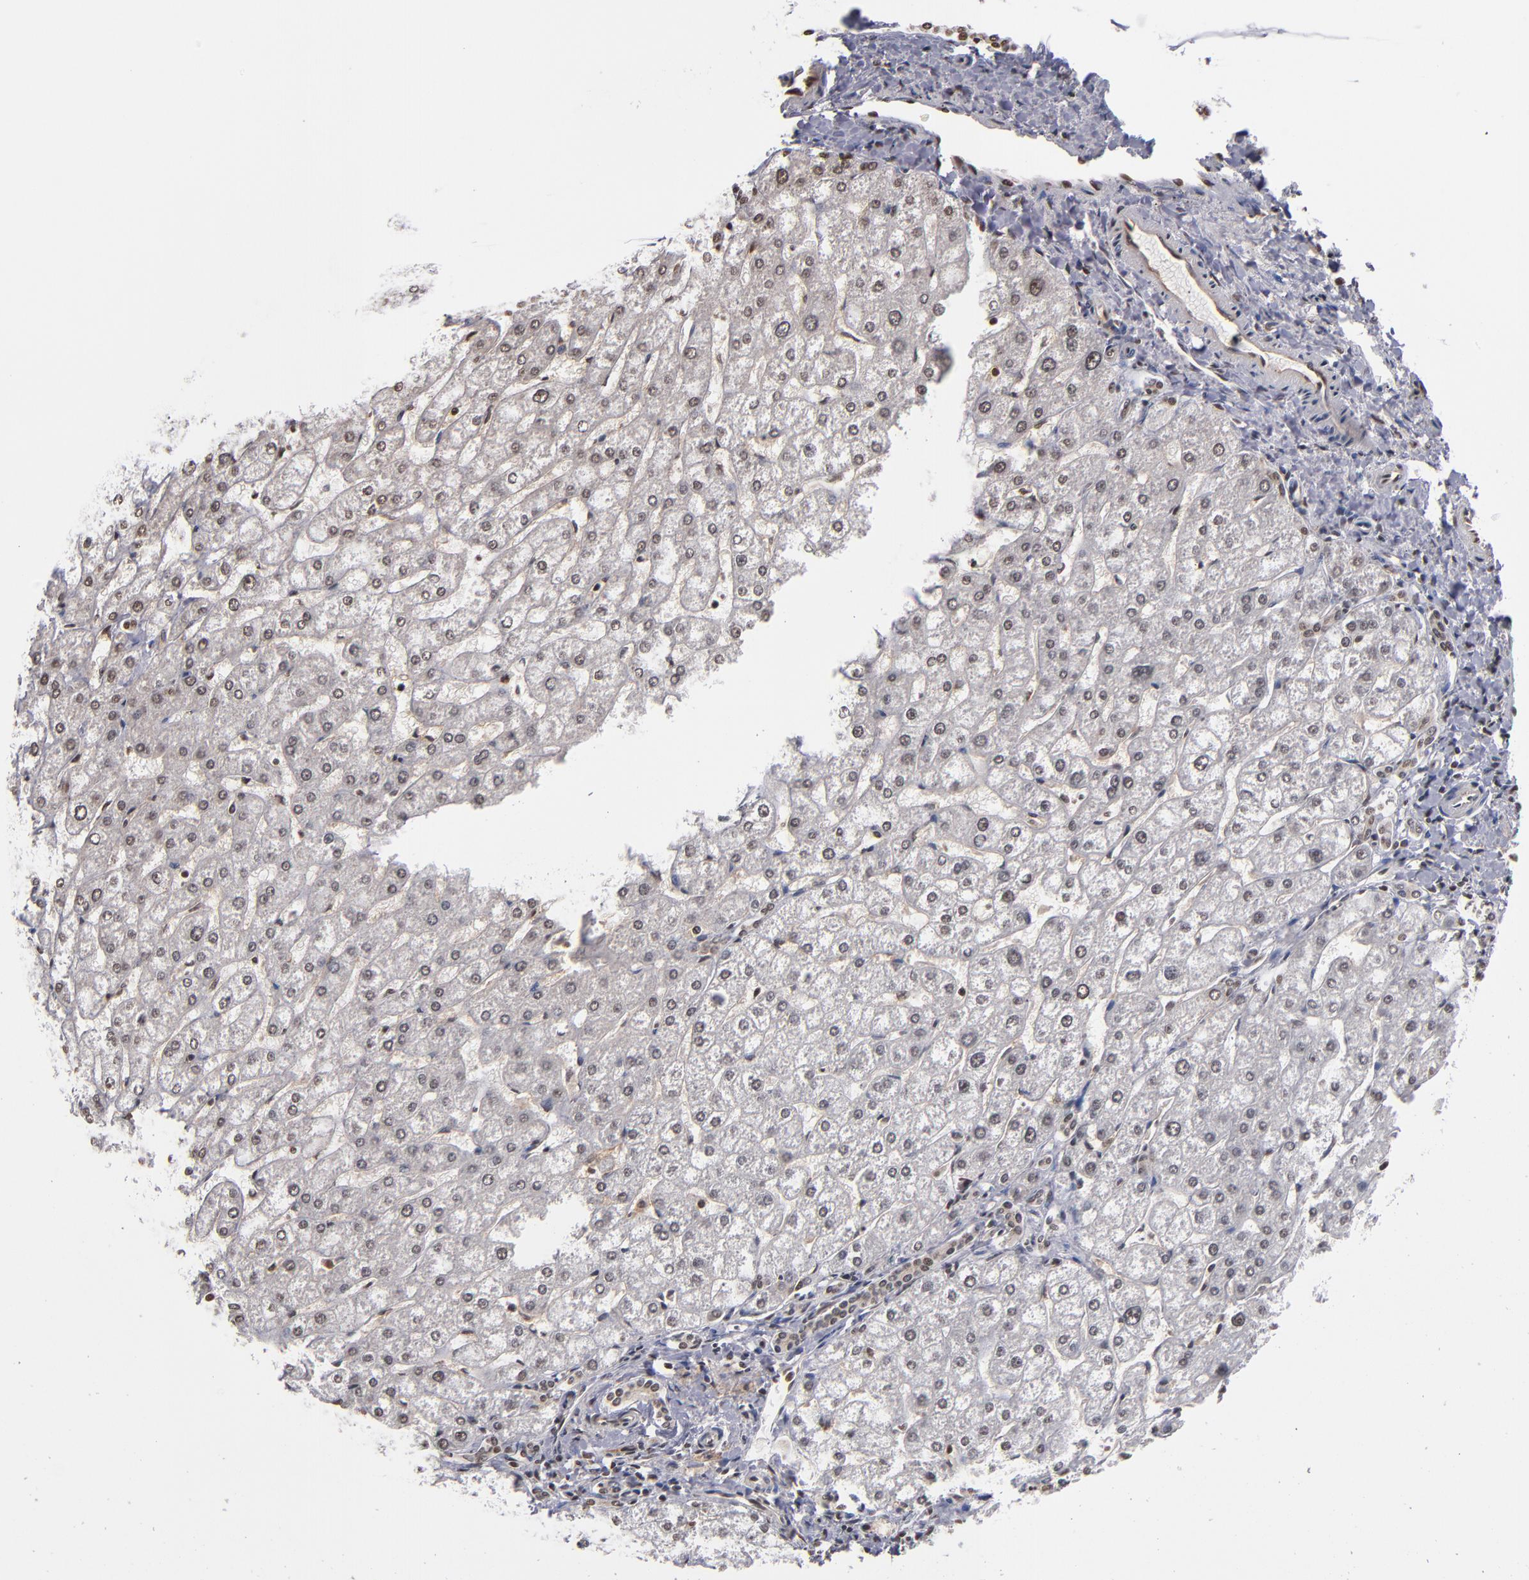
{"staining": {"intensity": "moderate", "quantity": ">75%", "location": "nuclear"}, "tissue": "liver", "cell_type": "Cholangiocytes", "image_type": "normal", "snomed": [{"axis": "morphology", "description": "Normal tissue, NOS"}, {"axis": "topography", "description": "Liver"}], "caption": "This micrograph displays IHC staining of normal human liver, with medium moderate nuclear staining in about >75% of cholangiocytes.", "gene": "ABL2", "patient": {"sex": "male", "age": 67}}